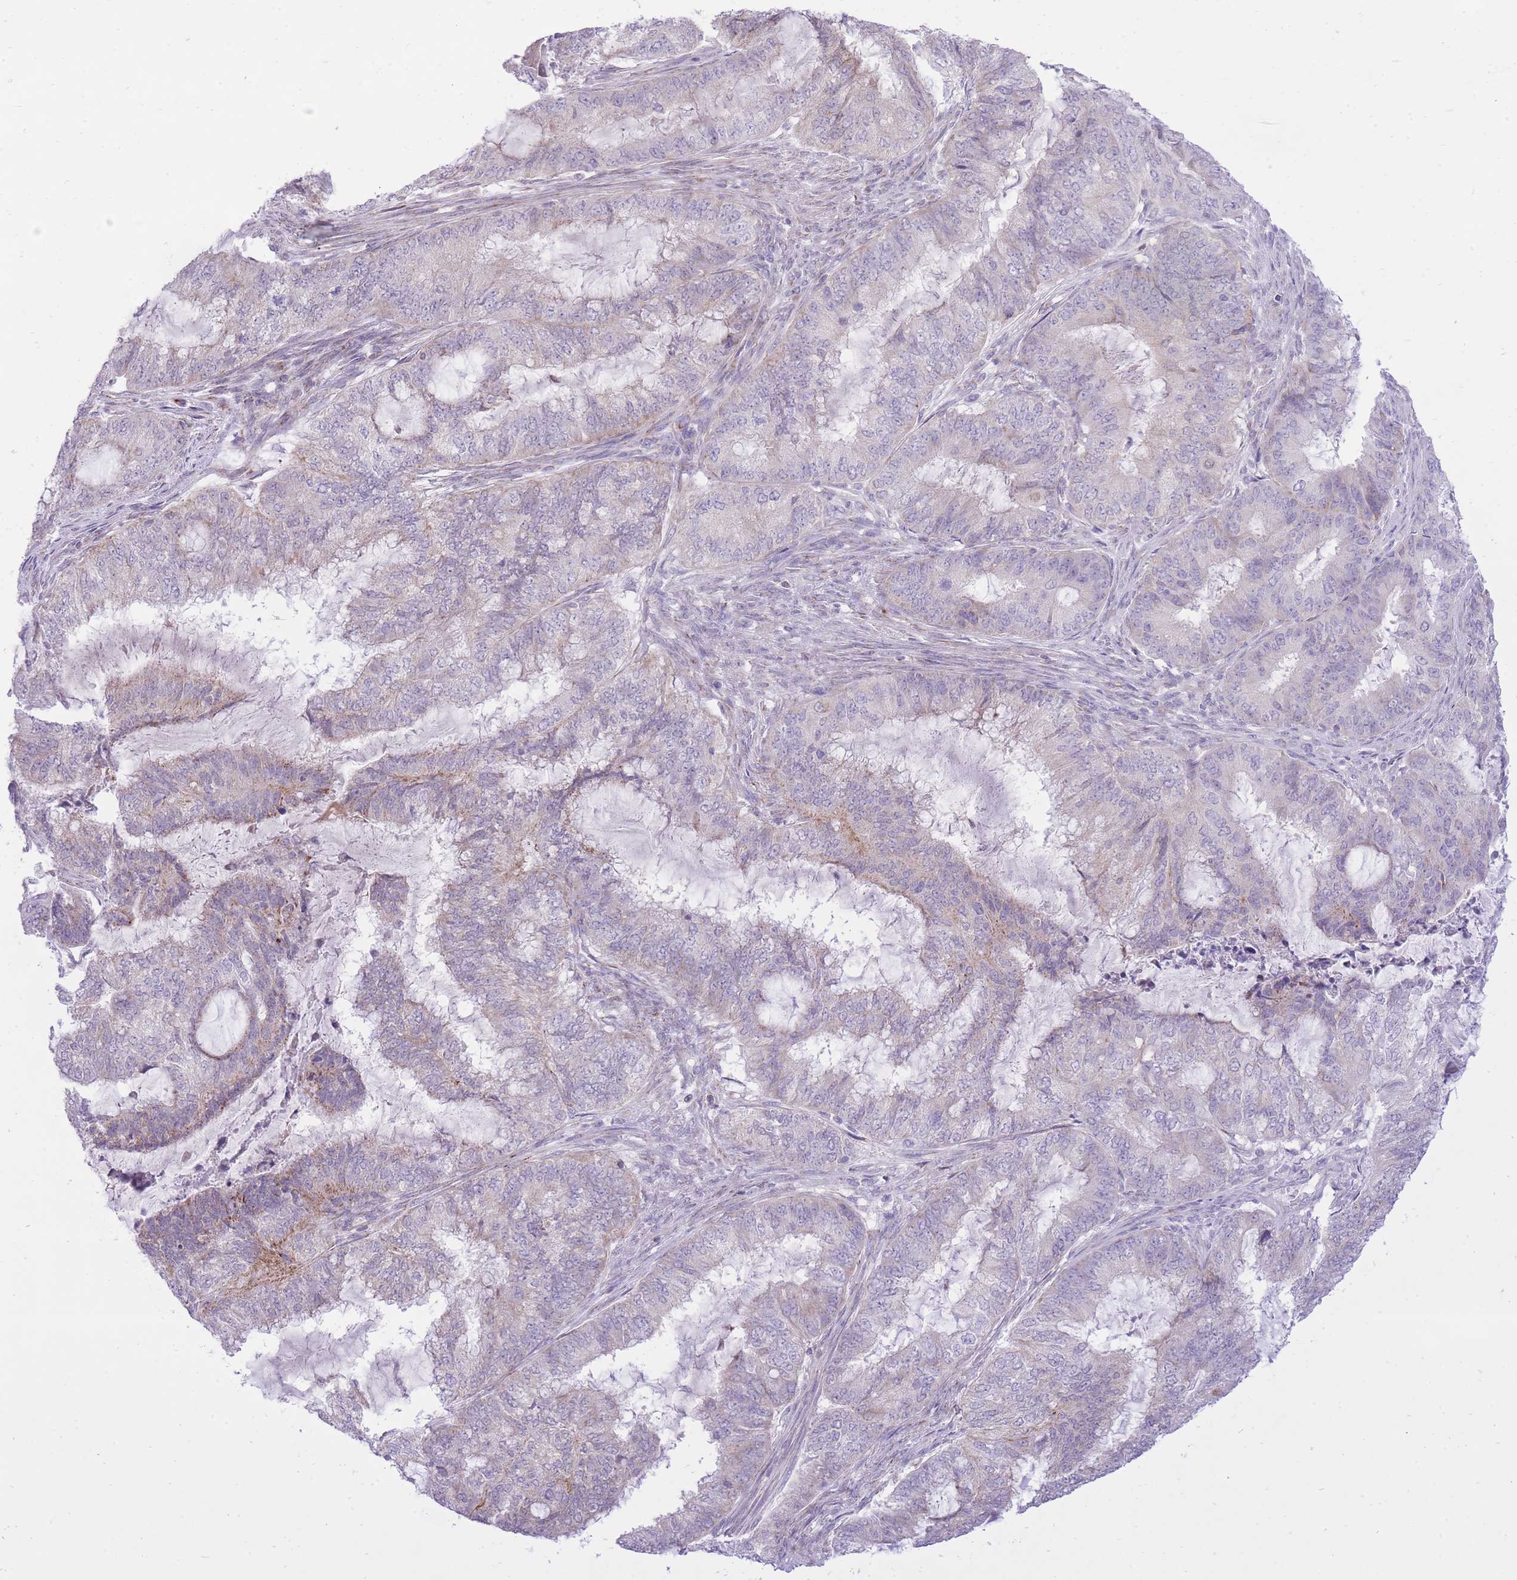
{"staining": {"intensity": "weak", "quantity": "<25%", "location": "cytoplasmic/membranous"}, "tissue": "endometrial cancer", "cell_type": "Tumor cells", "image_type": "cancer", "snomed": [{"axis": "morphology", "description": "Adenocarcinoma, NOS"}, {"axis": "topography", "description": "Endometrium"}], "caption": "A photomicrograph of human endometrial adenocarcinoma is negative for staining in tumor cells. The staining is performed using DAB (3,3'-diaminobenzidine) brown chromogen with nuclei counter-stained in using hematoxylin.", "gene": "DENND2D", "patient": {"sex": "female", "age": 51}}